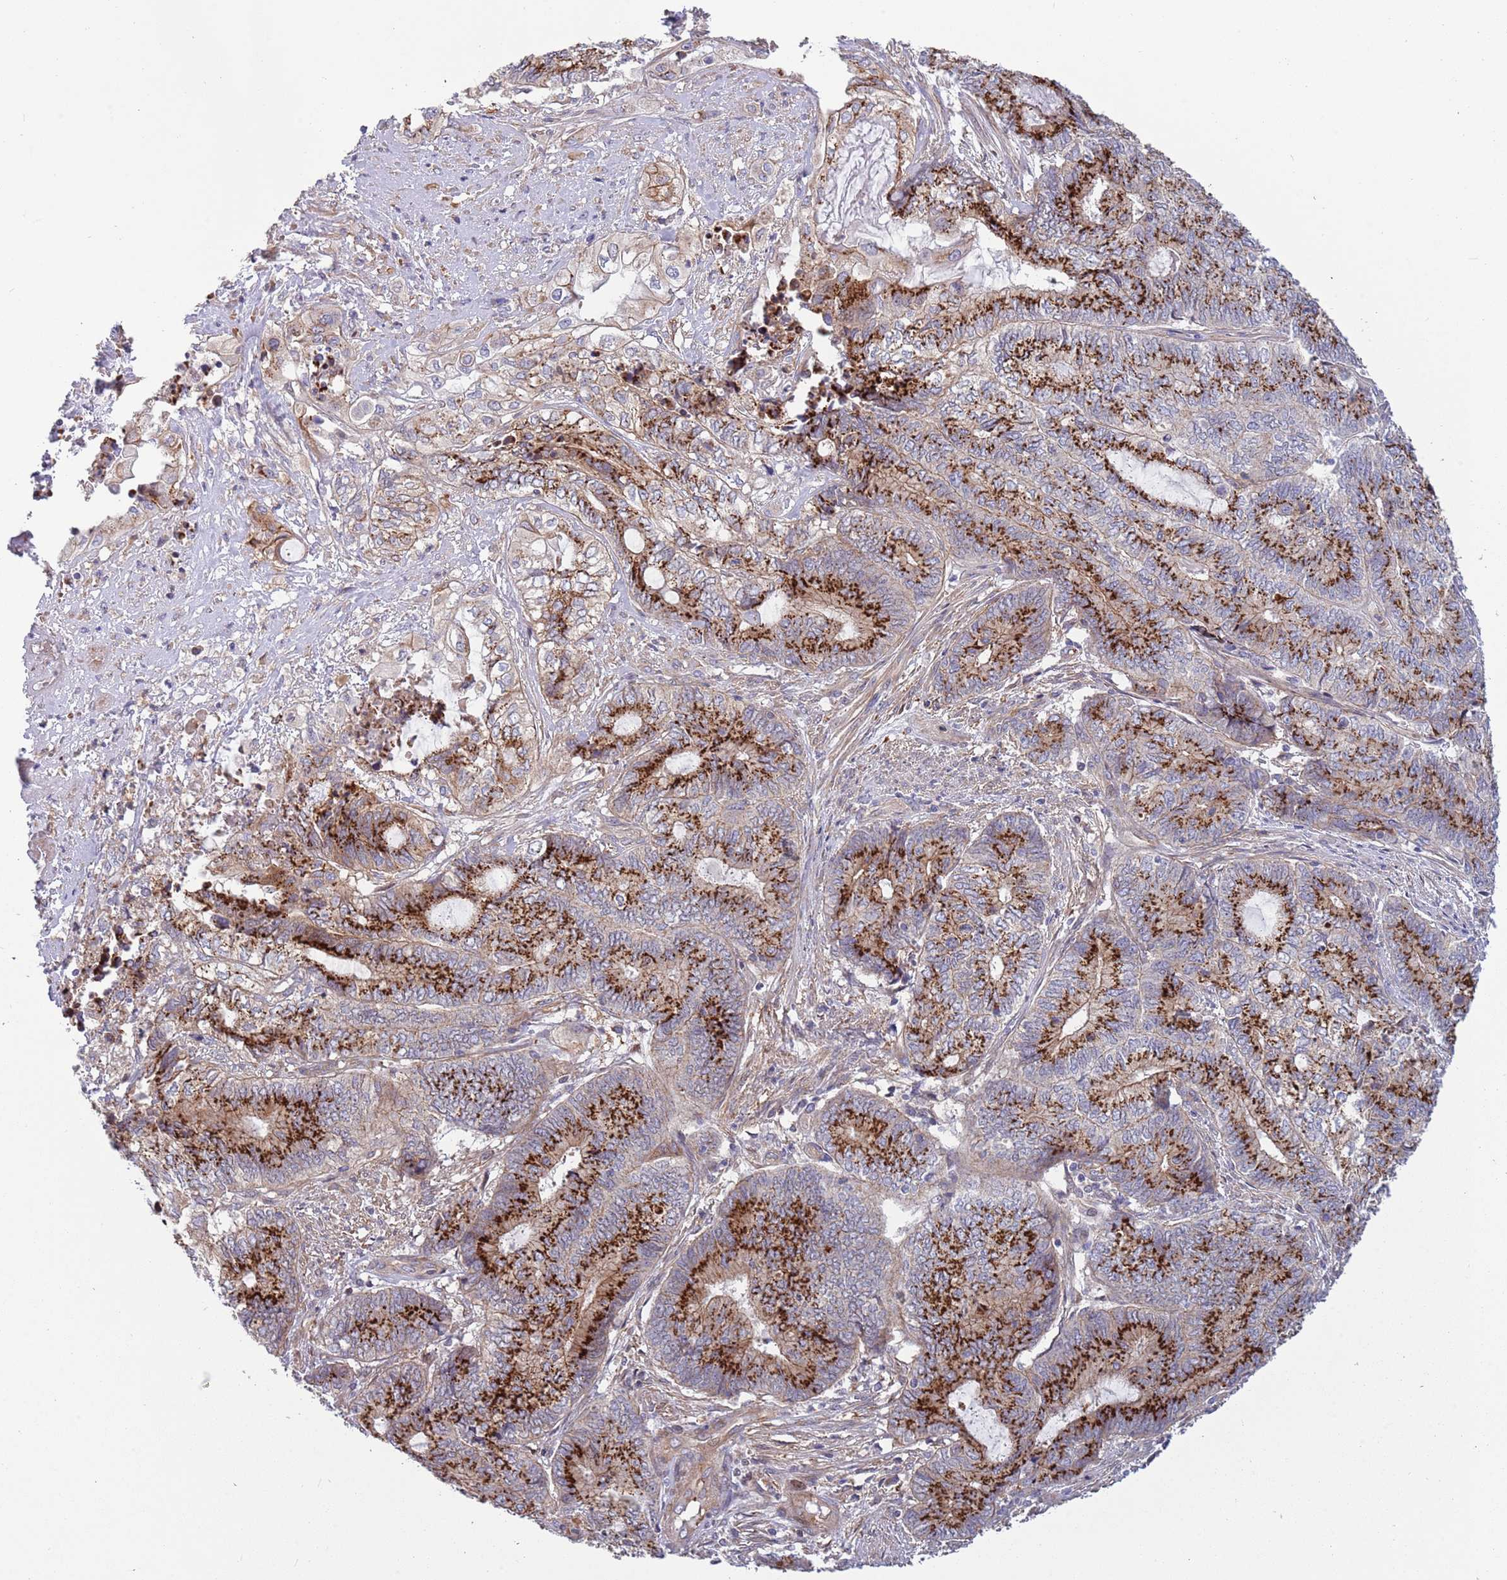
{"staining": {"intensity": "strong", "quantity": ">75%", "location": "cytoplasmic/membranous"}, "tissue": "endometrial cancer", "cell_type": "Tumor cells", "image_type": "cancer", "snomed": [{"axis": "morphology", "description": "Adenocarcinoma, NOS"}, {"axis": "topography", "description": "Uterus"}, {"axis": "topography", "description": "Endometrium"}], "caption": "Adenocarcinoma (endometrial) stained with a brown dye demonstrates strong cytoplasmic/membranous positive staining in about >75% of tumor cells.", "gene": "ITGB6", "patient": {"sex": "female", "age": 70}}